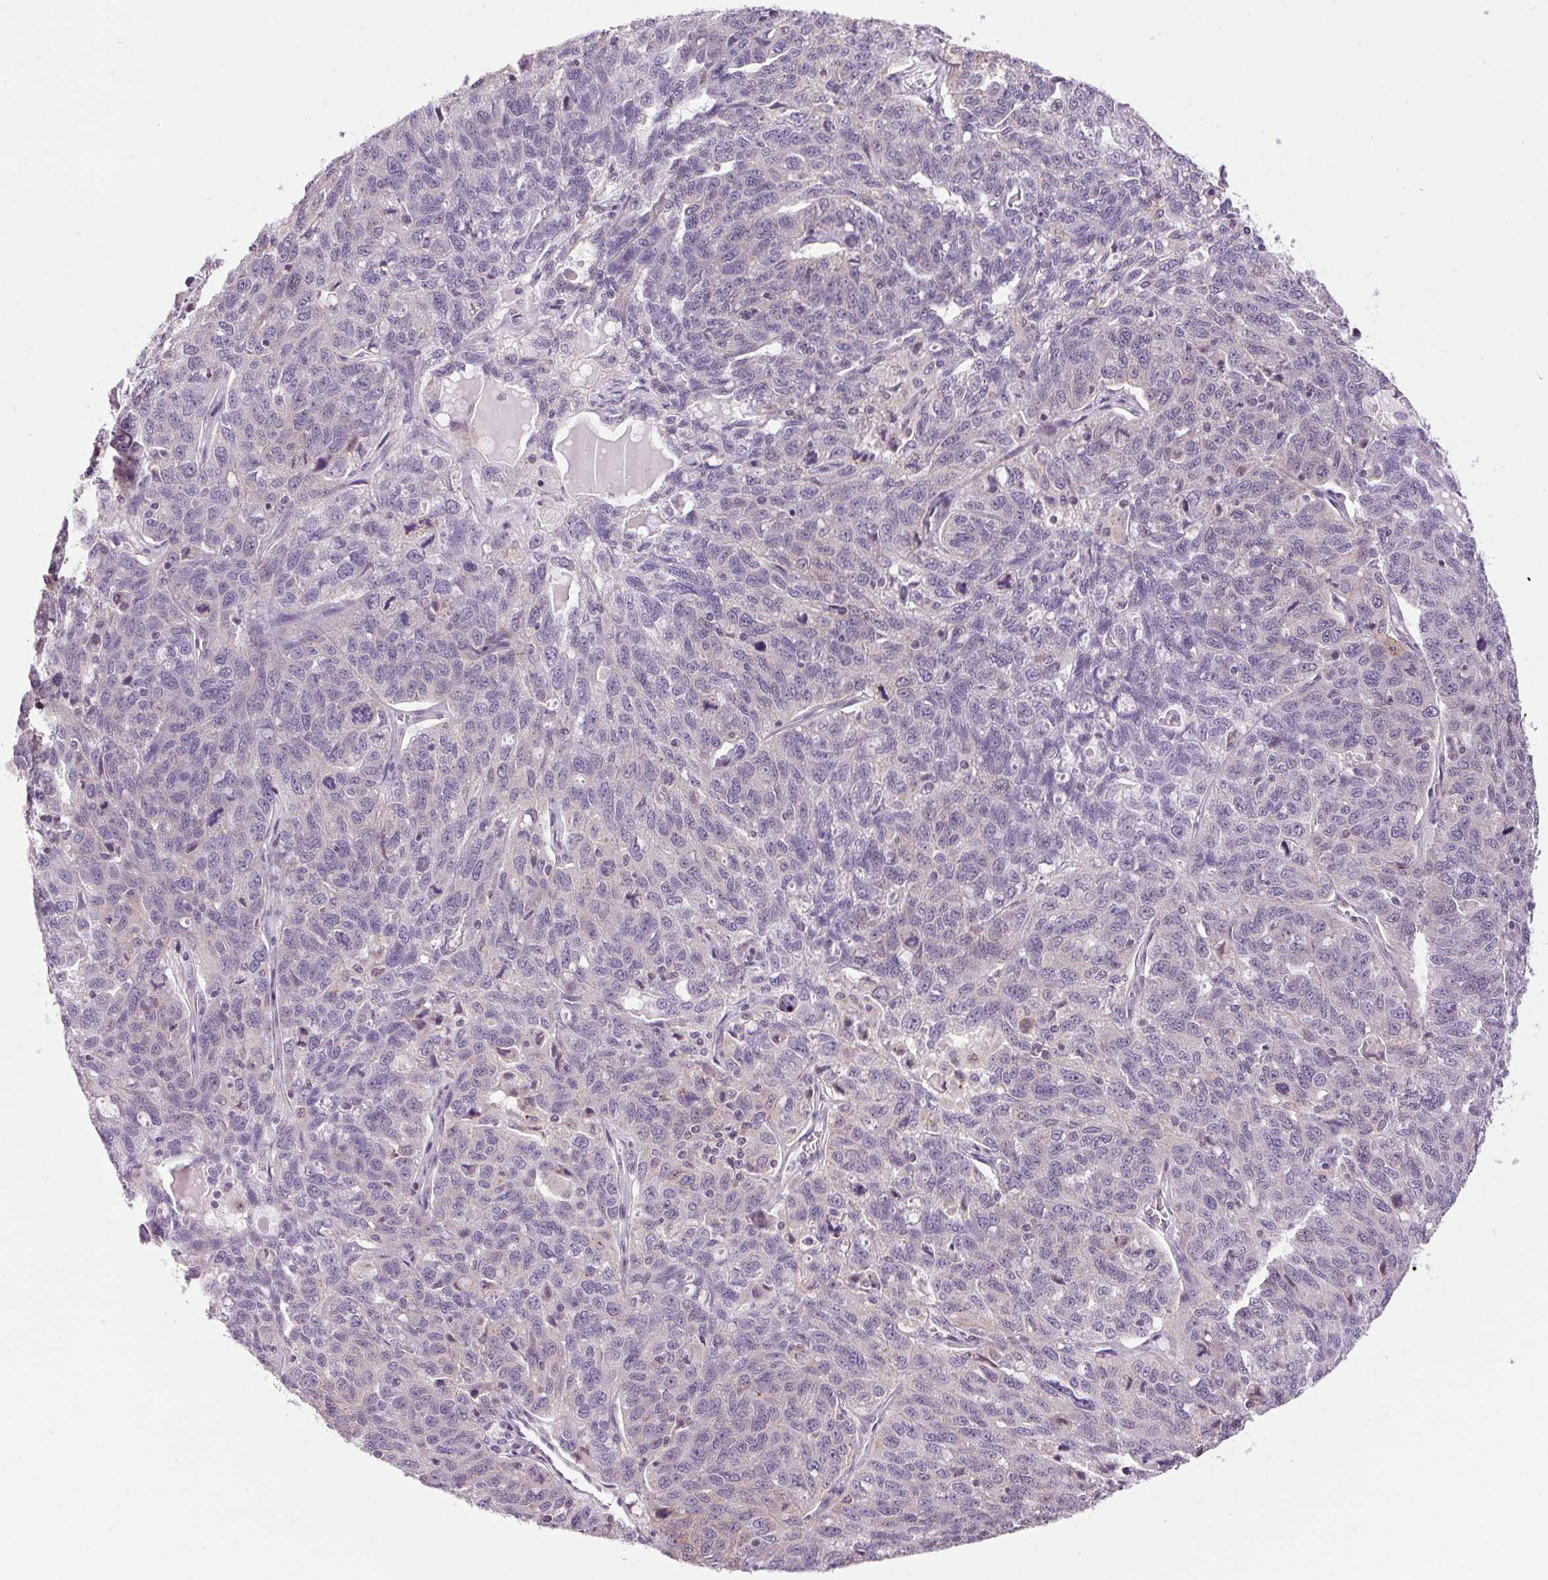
{"staining": {"intensity": "negative", "quantity": "none", "location": "none"}, "tissue": "ovarian cancer", "cell_type": "Tumor cells", "image_type": "cancer", "snomed": [{"axis": "morphology", "description": "Cystadenocarcinoma, serous, NOS"}, {"axis": "topography", "description": "Ovary"}], "caption": "Immunohistochemistry of serous cystadenocarcinoma (ovarian) demonstrates no staining in tumor cells.", "gene": "SMIM13", "patient": {"sex": "female", "age": 71}}